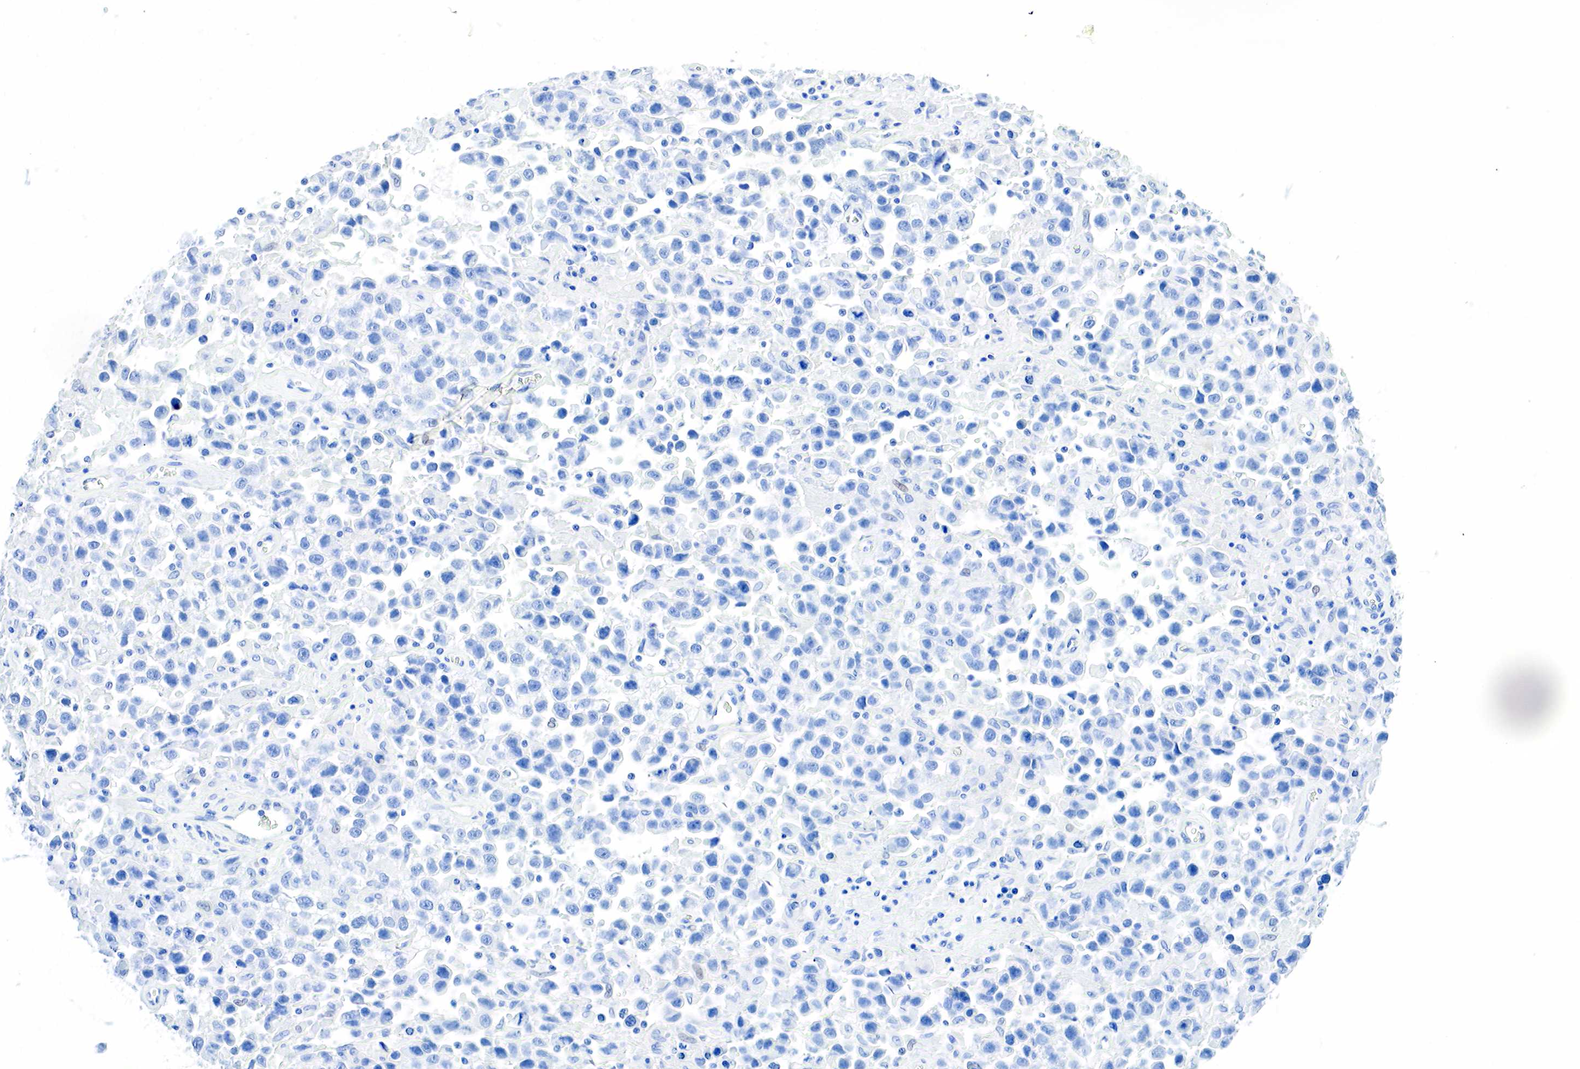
{"staining": {"intensity": "negative", "quantity": "none", "location": "none"}, "tissue": "testis cancer", "cell_type": "Tumor cells", "image_type": "cancer", "snomed": [{"axis": "morphology", "description": "Seminoma, NOS"}, {"axis": "topography", "description": "Testis"}], "caption": "Immunohistochemistry of seminoma (testis) reveals no staining in tumor cells.", "gene": "INHA", "patient": {"sex": "male", "age": 43}}